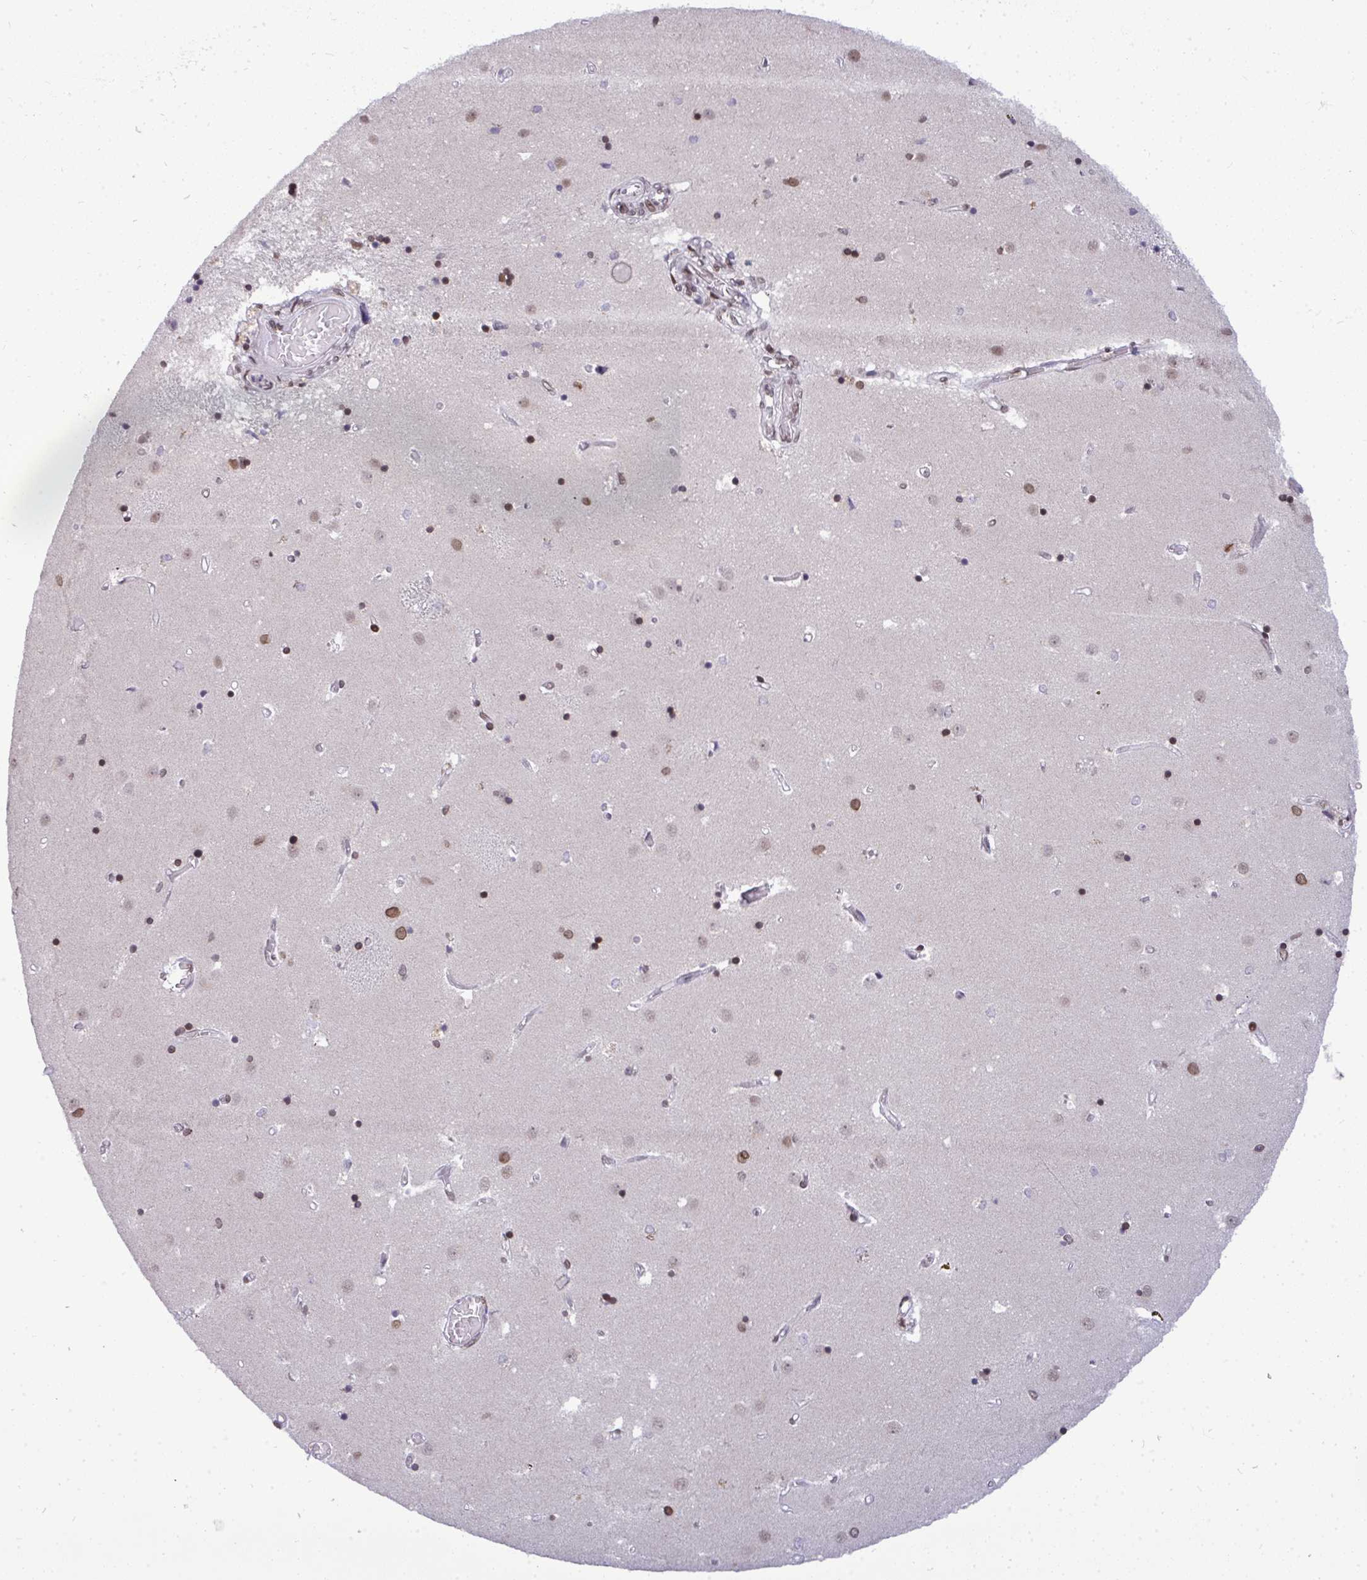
{"staining": {"intensity": "moderate", "quantity": "<25%", "location": "nuclear"}, "tissue": "caudate", "cell_type": "Glial cells", "image_type": "normal", "snomed": [{"axis": "morphology", "description": "Normal tissue, NOS"}, {"axis": "topography", "description": "Lateral ventricle wall"}], "caption": "The image displays a brown stain indicating the presence of a protein in the nuclear of glial cells in caudate.", "gene": "JPT1", "patient": {"sex": "male", "age": 54}}